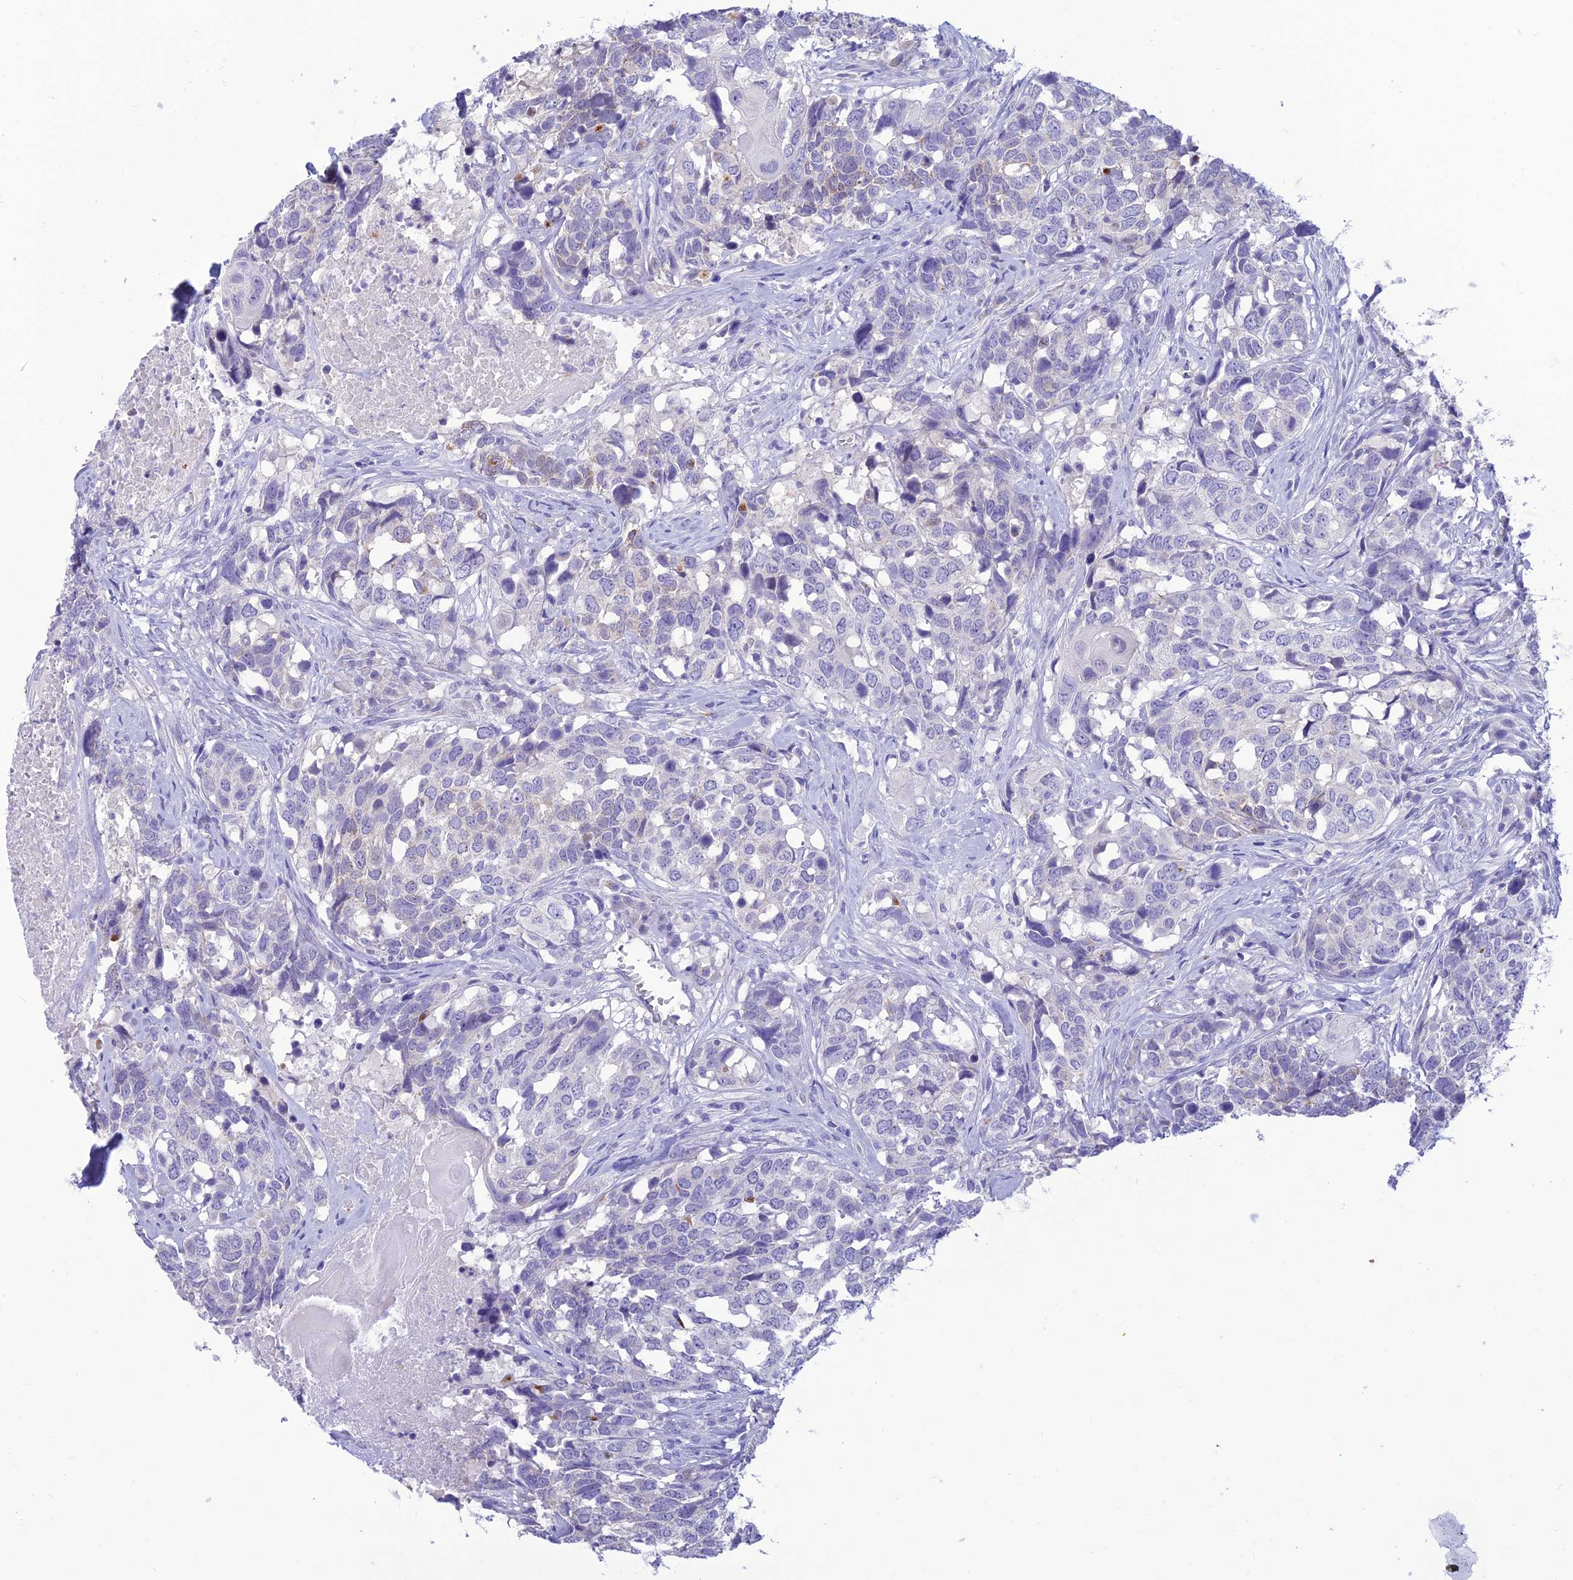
{"staining": {"intensity": "negative", "quantity": "none", "location": "none"}, "tissue": "head and neck cancer", "cell_type": "Tumor cells", "image_type": "cancer", "snomed": [{"axis": "morphology", "description": "Squamous cell carcinoma, NOS"}, {"axis": "topography", "description": "Head-Neck"}], "caption": "There is no significant expression in tumor cells of head and neck cancer.", "gene": "DHDH", "patient": {"sex": "male", "age": 66}}